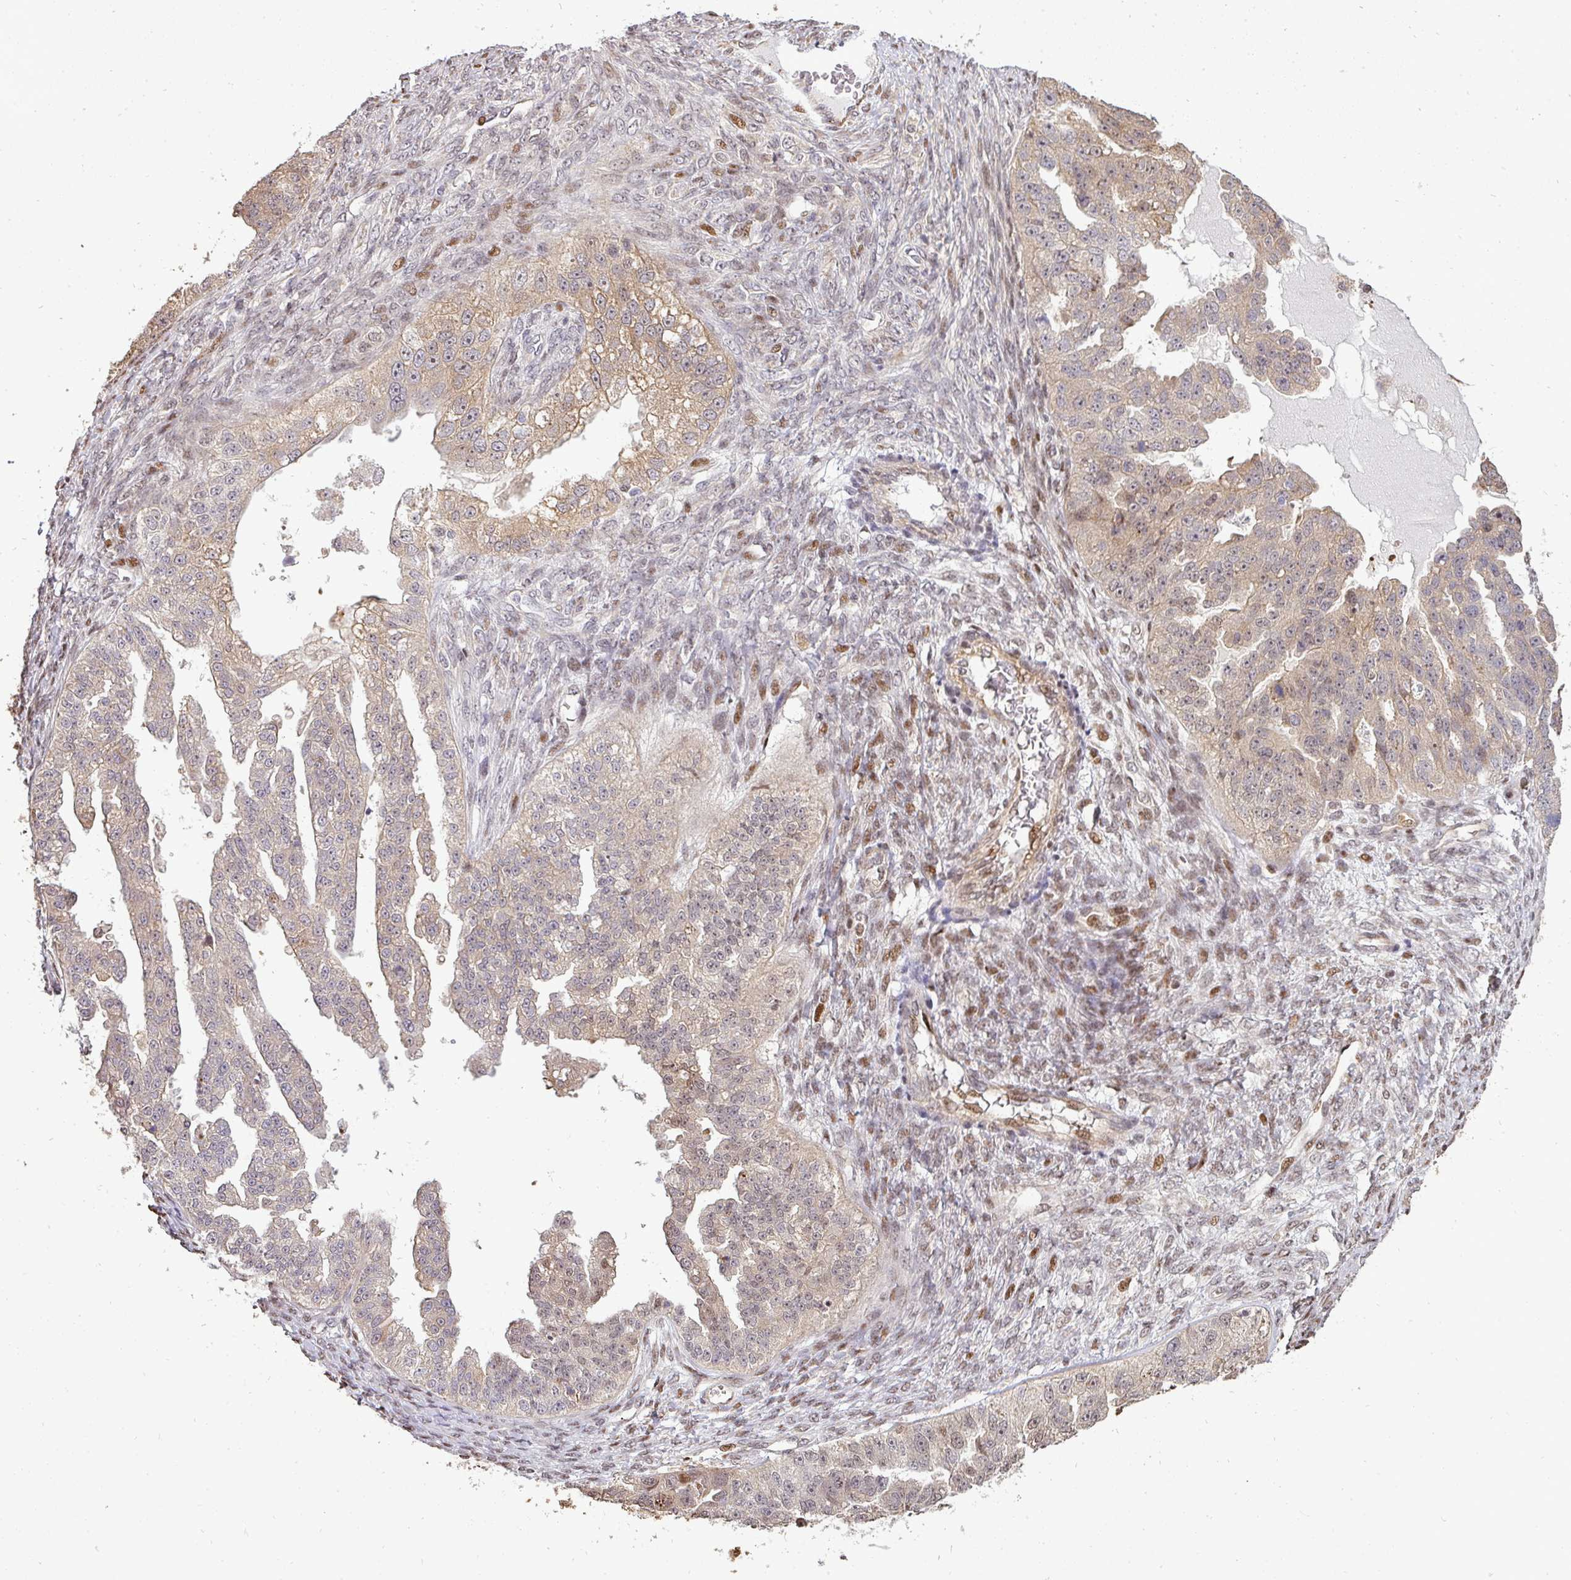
{"staining": {"intensity": "moderate", "quantity": "25%-75%", "location": "cytoplasmic/membranous,nuclear"}, "tissue": "ovarian cancer", "cell_type": "Tumor cells", "image_type": "cancer", "snomed": [{"axis": "morphology", "description": "Cystadenocarcinoma, serous, NOS"}, {"axis": "topography", "description": "Ovary"}], "caption": "An IHC photomicrograph of tumor tissue is shown. Protein staining in brown labels moderate cytoplasmic/membranous and nuclear positivity in ovarian cancer within tumor cells. The staining was performed using DAB to visualize the protein expression in brown, while the nuclei were stained in blue with hematoxylin (Magnification: 20x).", "gene": "PATZ1", "patient": {"sex": "female", "age": 58}}